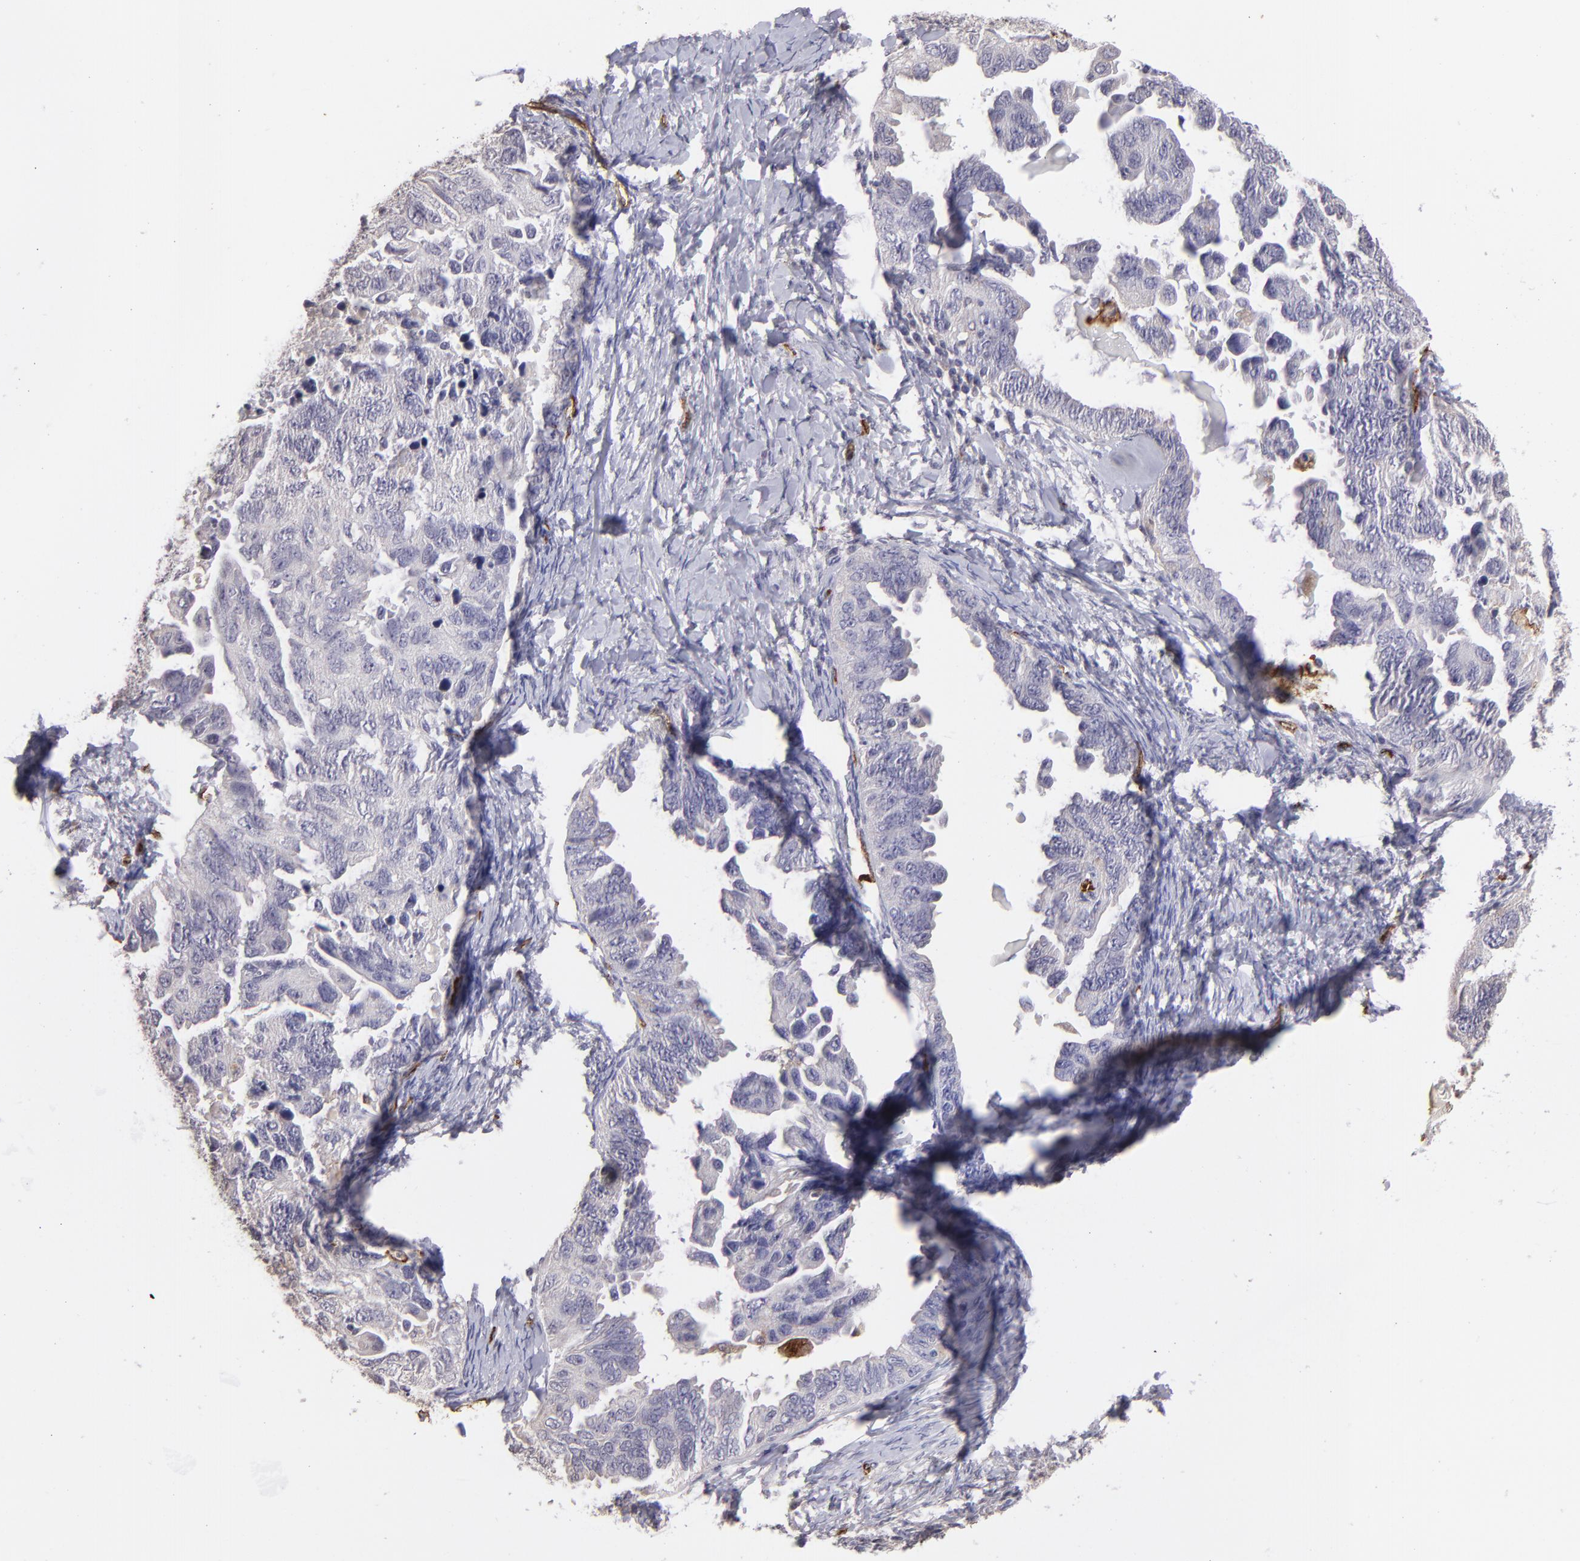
{"staining": {"intensity": "negative", "quantity": "none", "location": "none"}, "tissue": "ovarian cancer", "cell_type": "Tumor cells", "image_type": "cancer", "snomed": [{"axis": "morphology", "description": "Cystadenocarcinoma, serous, NOS"}, {"axis": "topography", "description": "Ovary"}], "caption": "Tumor cells show no significant protein staining in serous cystadenocarcinoma (ovarian).", "gene": "DYSF", "patient": {"sex": "female", "age": 82}}